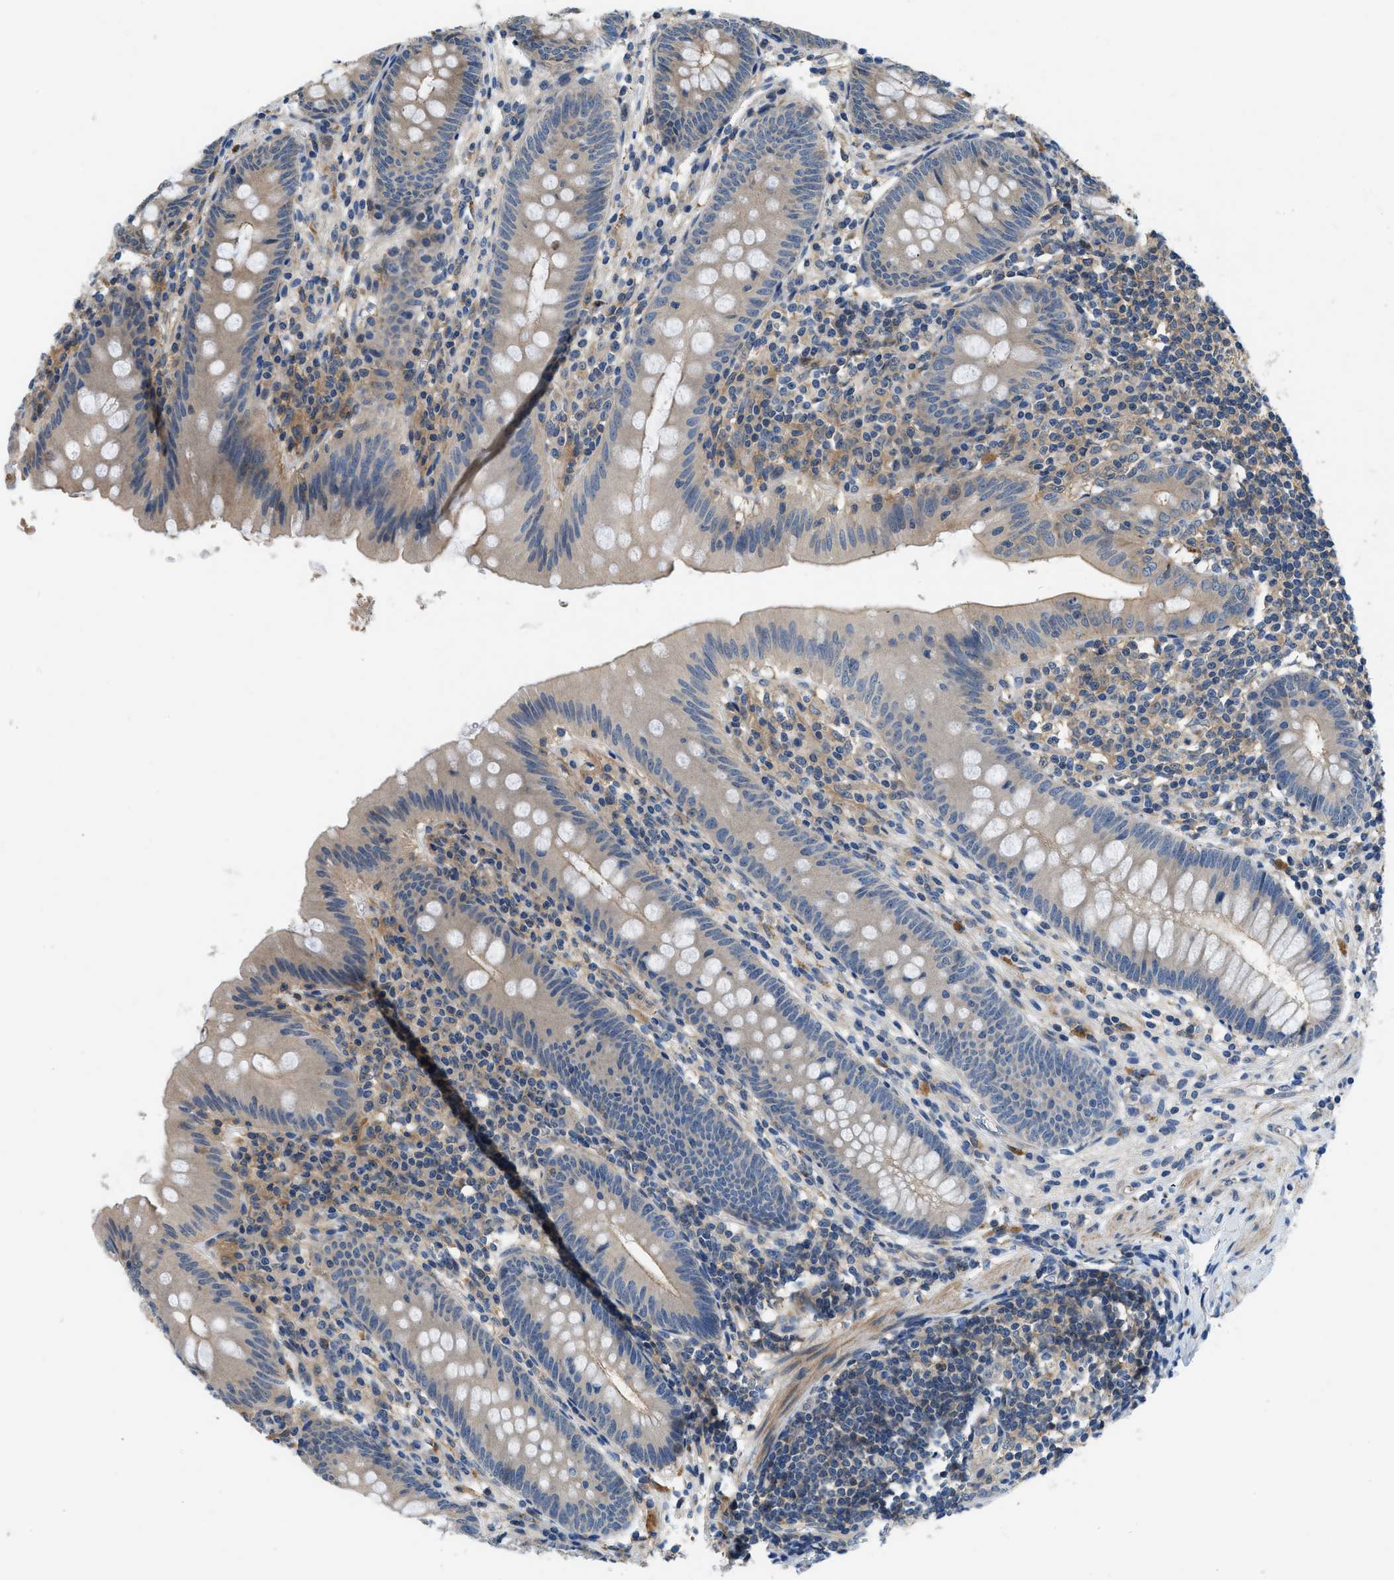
{"staining": {"intensity": "weak", "quantity": "25%-75%", "location": "cytoplasmic/membranous"}, "tissue": "appendix", "cell_type": "Glandular cells", "image_type": "normal", "snomed": [{"axis": "morphology", "description": "Normal tissue, NOS"}, {"axis": "topography", "description": "Appendix"}], "caption": "Brown immunohistochemical staining in benign human appendix reveals weak cytoplasmic/membranous staining in about 25%-75% of glandular cells. (Stains: DAB (3,3'-diaminobenzidine) in brown, nuclei in blue, Microscopy: brightfield microscopy at high magnification).", "gene": "GPR31", "patient": {"sex": "male", "age": 56}}